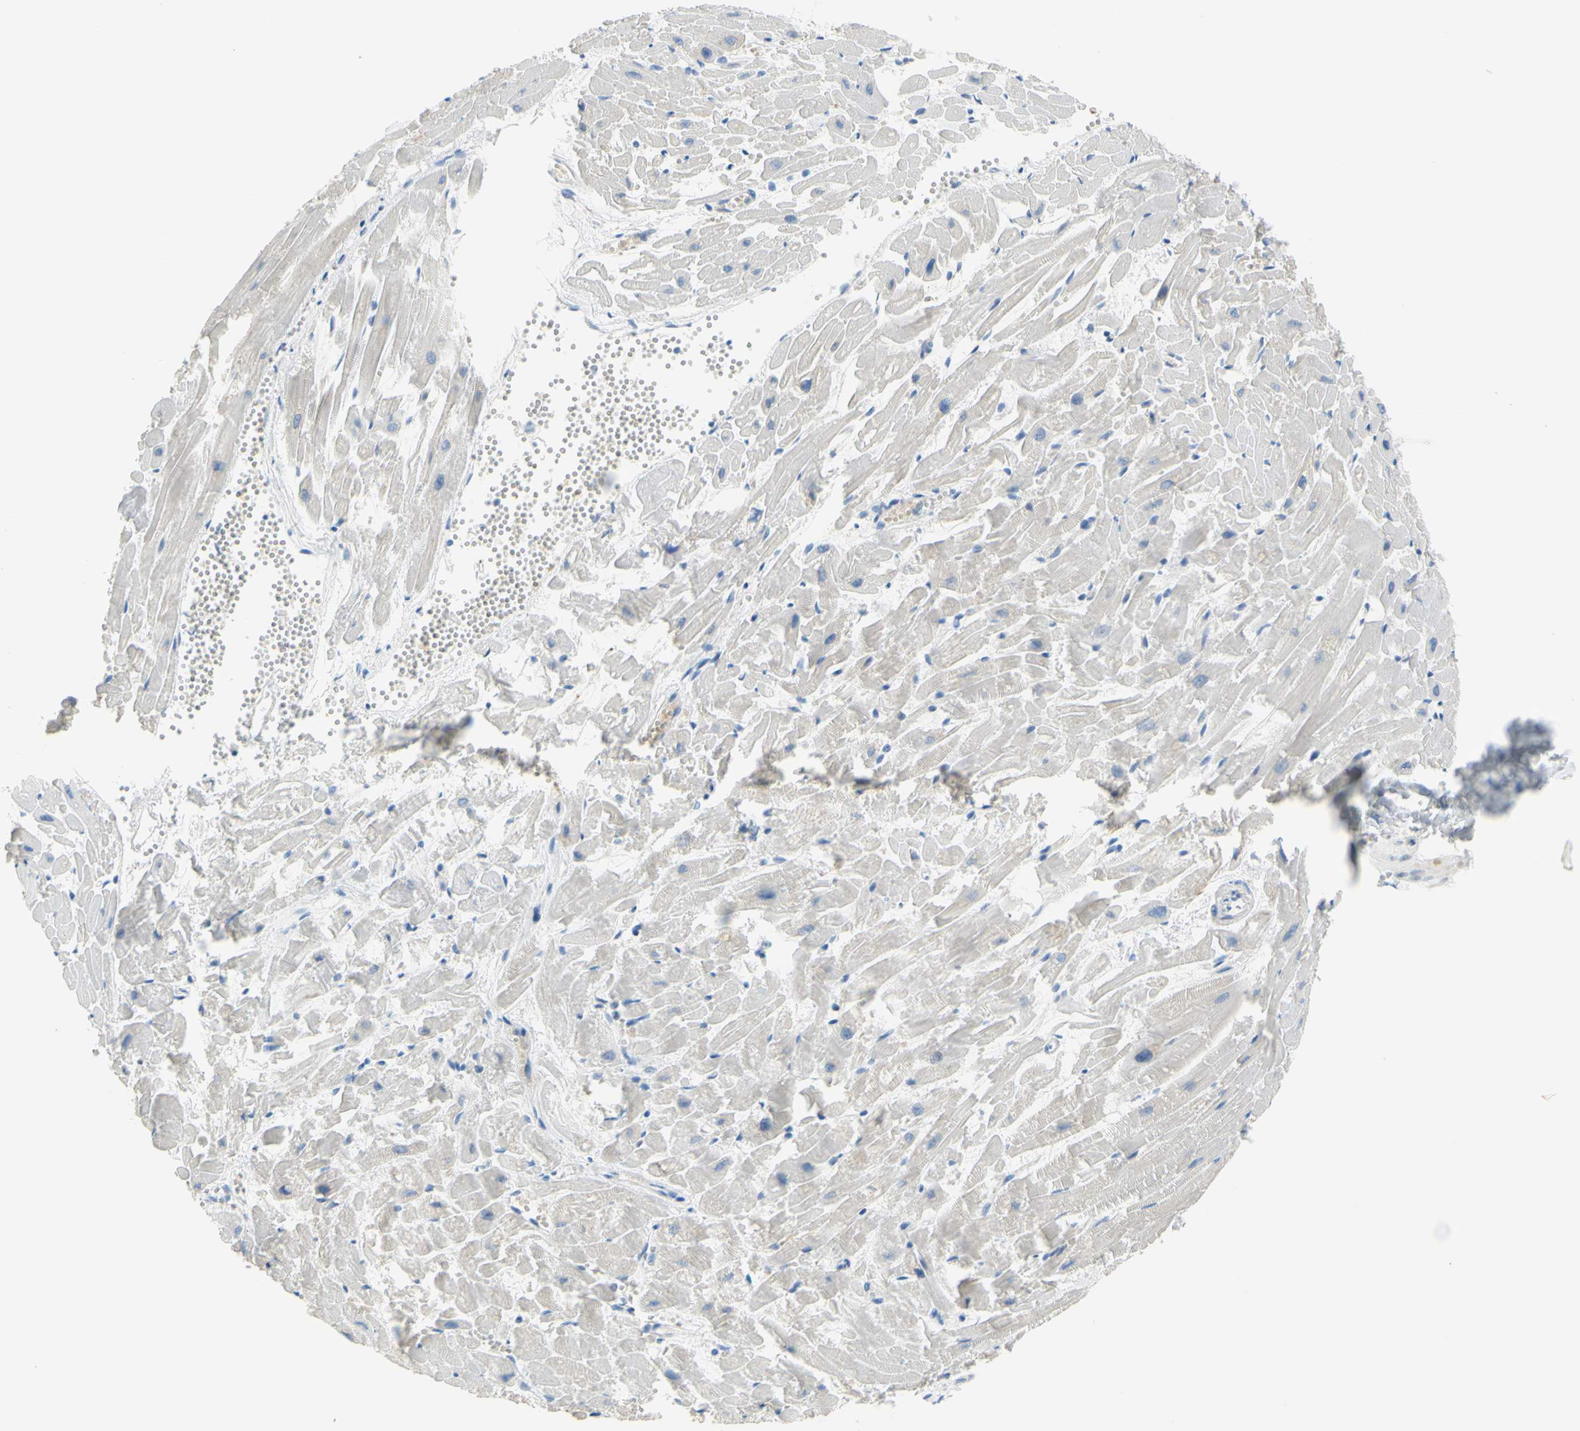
{"staining": {"intensity": "weak", "quantity": "<25%", "location": "cytoplasmic/membranous"}, "tissue": "heart muscle", "cell_type": "Cardiomyocytes", "image_type": "normal", "snomed": [{"axis": "morphology", "description": "Normal tissue, NOS"}, {"axis": "topography", "description": "Heart"}], "caption": "Immunohistochemistry histopathology image of benign heart muscle stained for a protein (brown), which exhibits no positivity in cardiomyocytes.", "gene": "FRMD4B", "patient": {"sex": "female", "age": 19}}